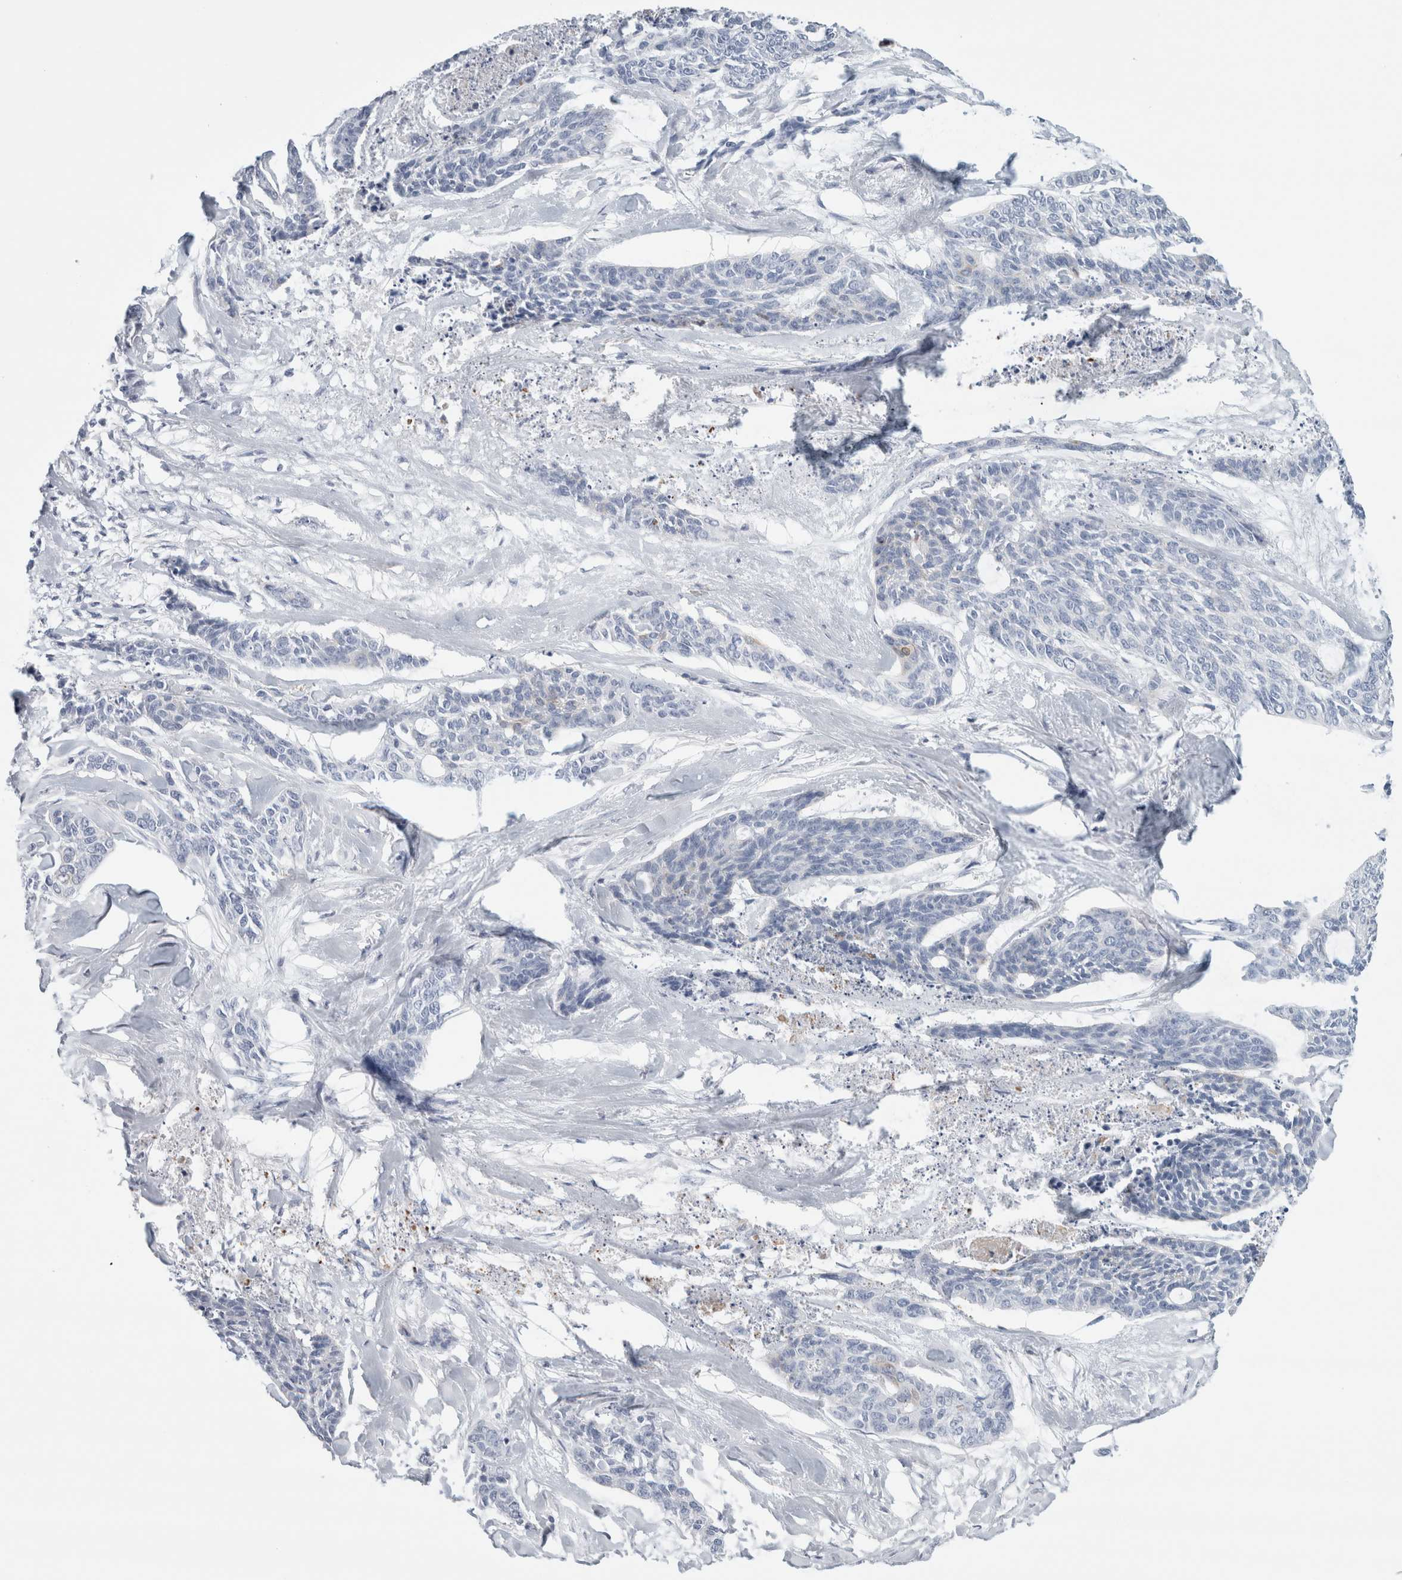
{"staining": {"intensity": "negative", "quantity": "none", "location": "none"}, "tissue": "skin cancer", "cell_type": "Tumor cells", "image_type": "cancer", "snomed": [{"axis": "morphology", "description": "Basal cell carcinoma"}, {"axis": "topography", "description": "Skin"}], "caption": "This is an immunohistochemistry histopathology image of skin basal cell carcinoma. There is no expression in tumor cells.", "gene": "RPH3AL", "patient": {"sex": "female", "age": 64}}